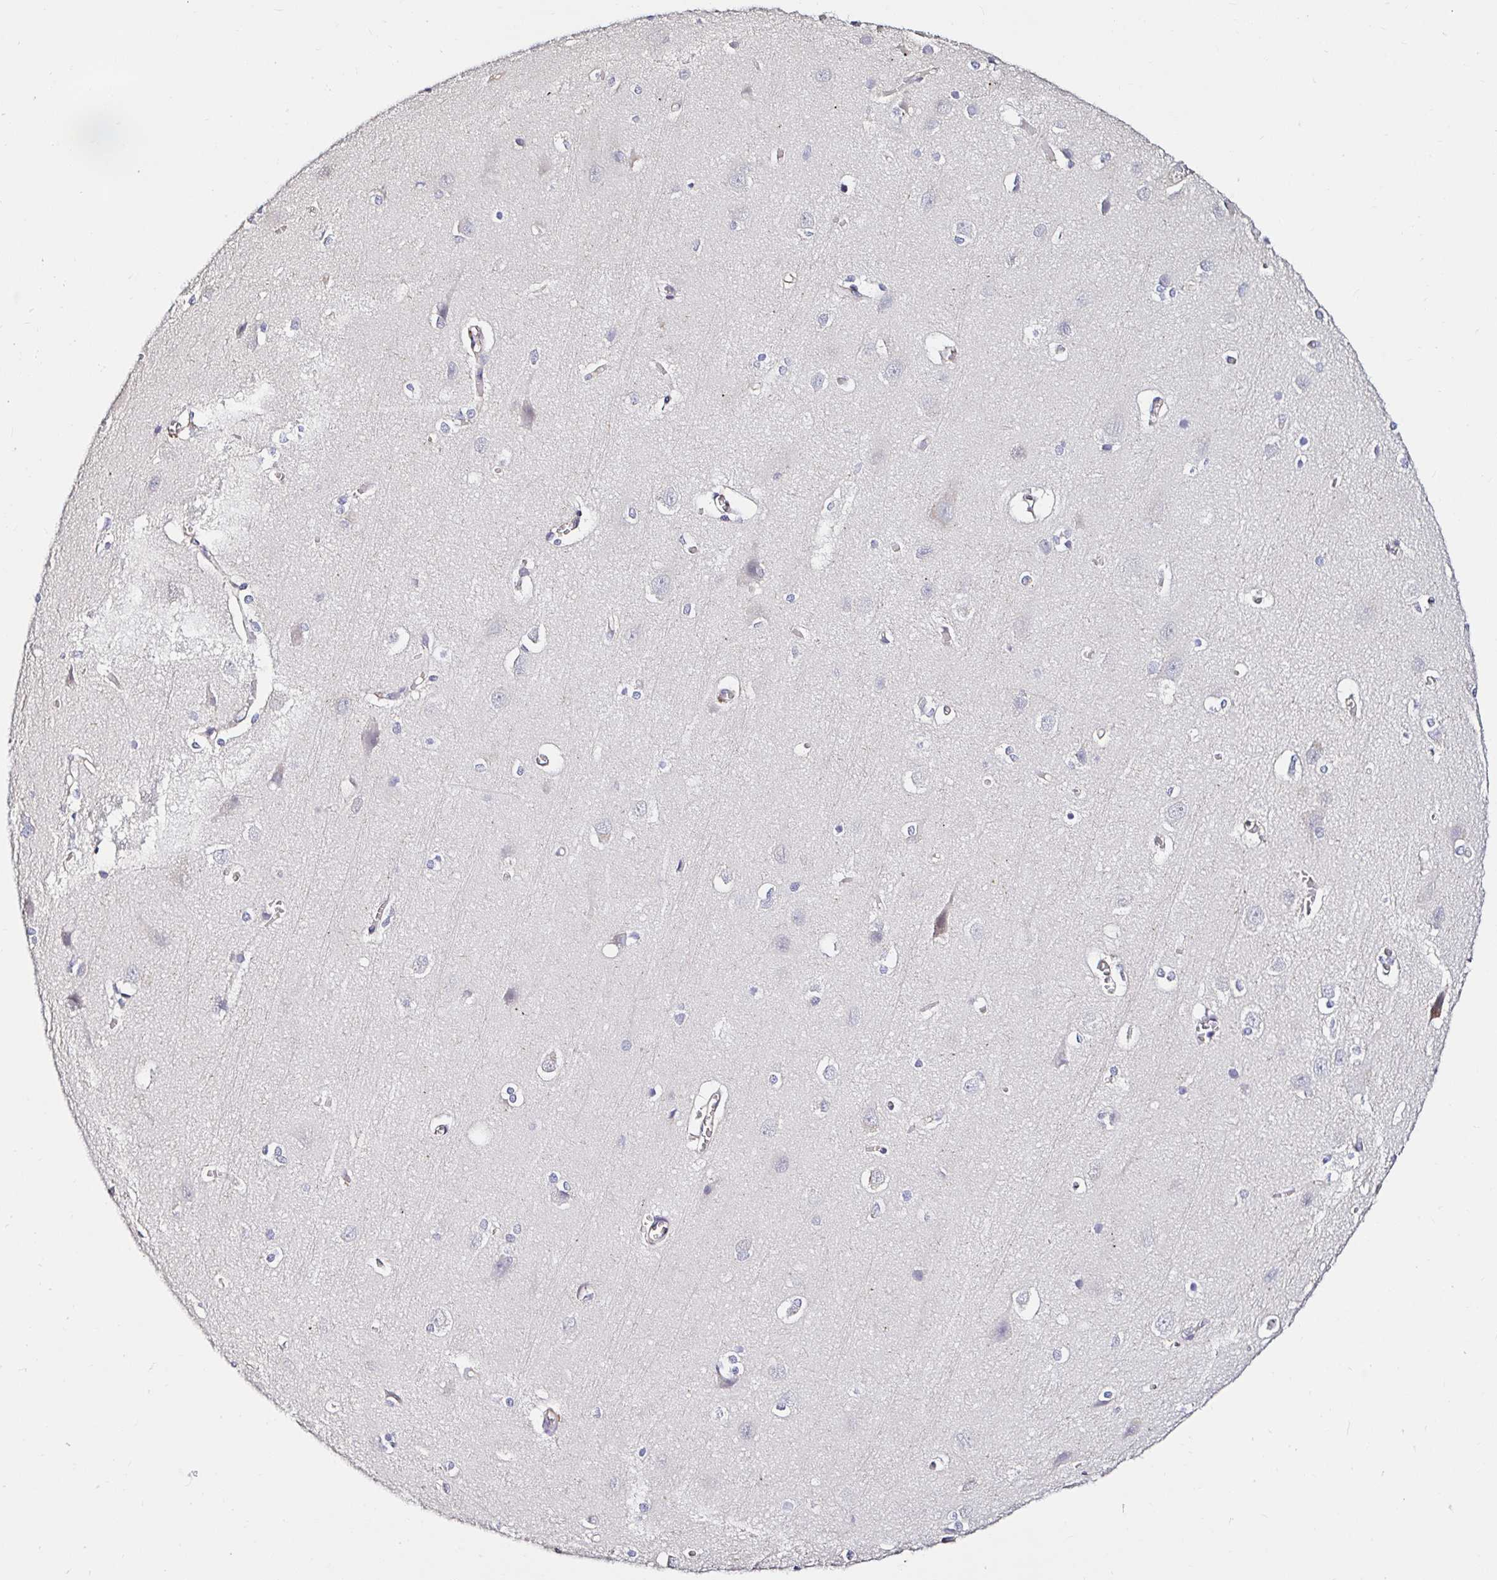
{"staining": {"intensity": "negative", "quantity": "none", "location": "none"}, "tissue": "cerebral cortex", "cell_type": "Endothelial cells", "image_type": "normal", "snomed": [{"axis": "morphology", "description": "Normal tissue, NOS"}, {"axis": "topography", "description": "Cerebral cortex"}], "caption": "This micrograph is of normal cerebral cortex stained with IHC to label a protein in brown with the nuclei are counter-stained blue. There is no expression in endothelial cells.", "gene": "RSRP1", "patient": {"sex": "male", "age": 37}}